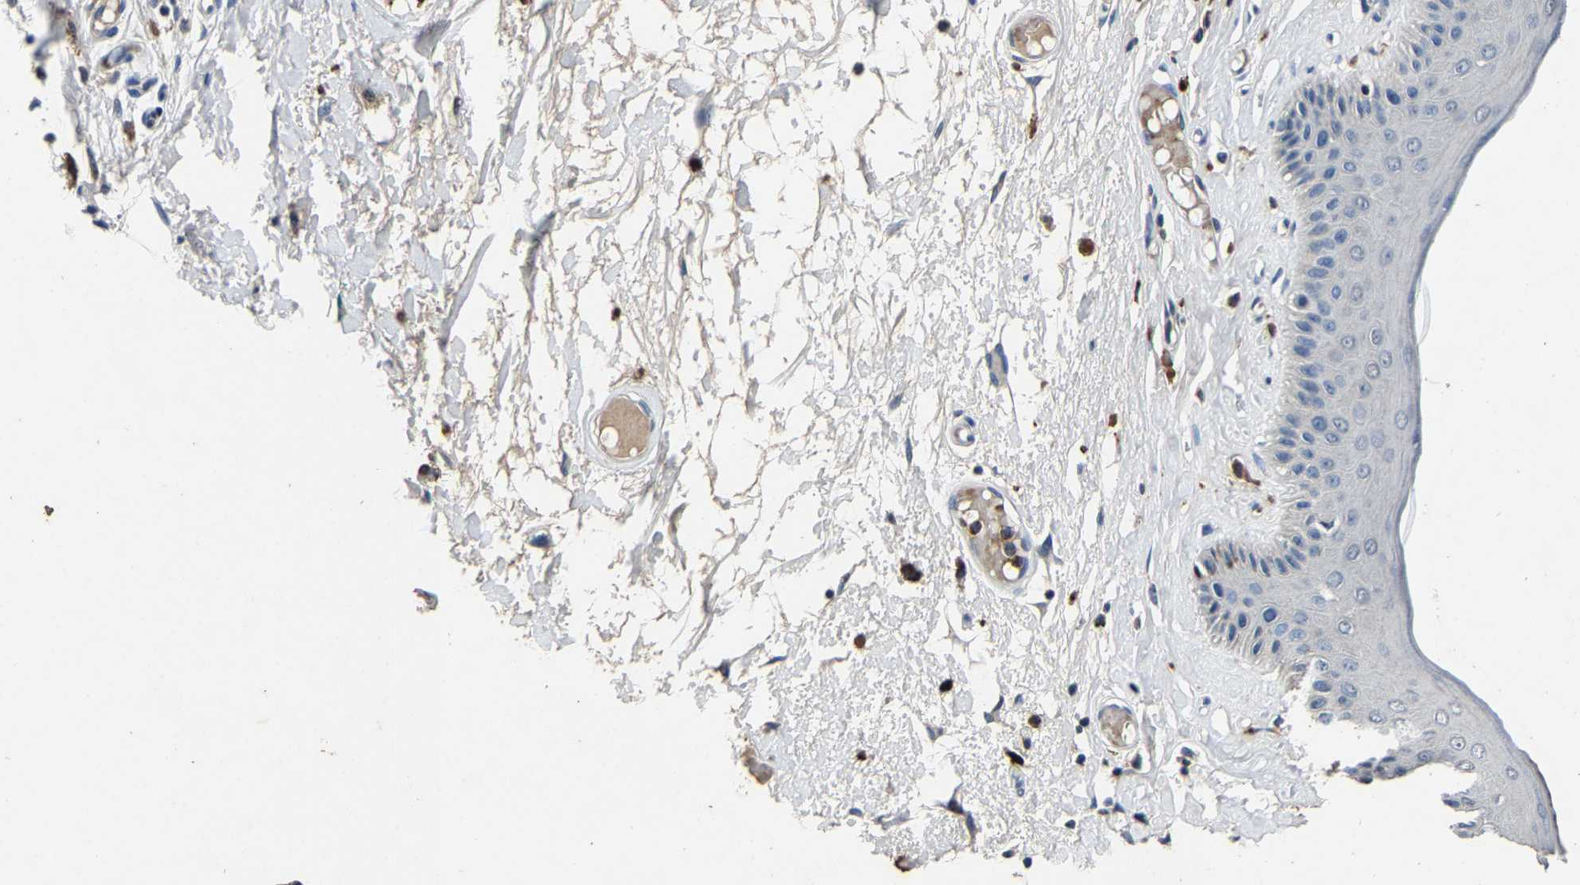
{"staining": {"intensity": "negative", "quantity": "none", "location": "none"}, "tissue": "skin", "cell_type": "Epidermal cells", "image_type": "normal", "snomed": [{"axis": "morphology", "description": "Normal tissue, NOS"}, {"axis": "topography", "description": "Vulva"}], "caption": "Immunohistochemistry micrograph of benign skin: skin stained with DAB (3,3'-diaminobenzidine) reveals no significant protein expression in epidermal cells. The staining was performed using DAB to visualize the protein expression in brown, while the nuclei were stained in blue with hematoxylin (Magnification: 20x).", "gene": "PCNX2", "patient": {"sex": "female", "age": 73}}